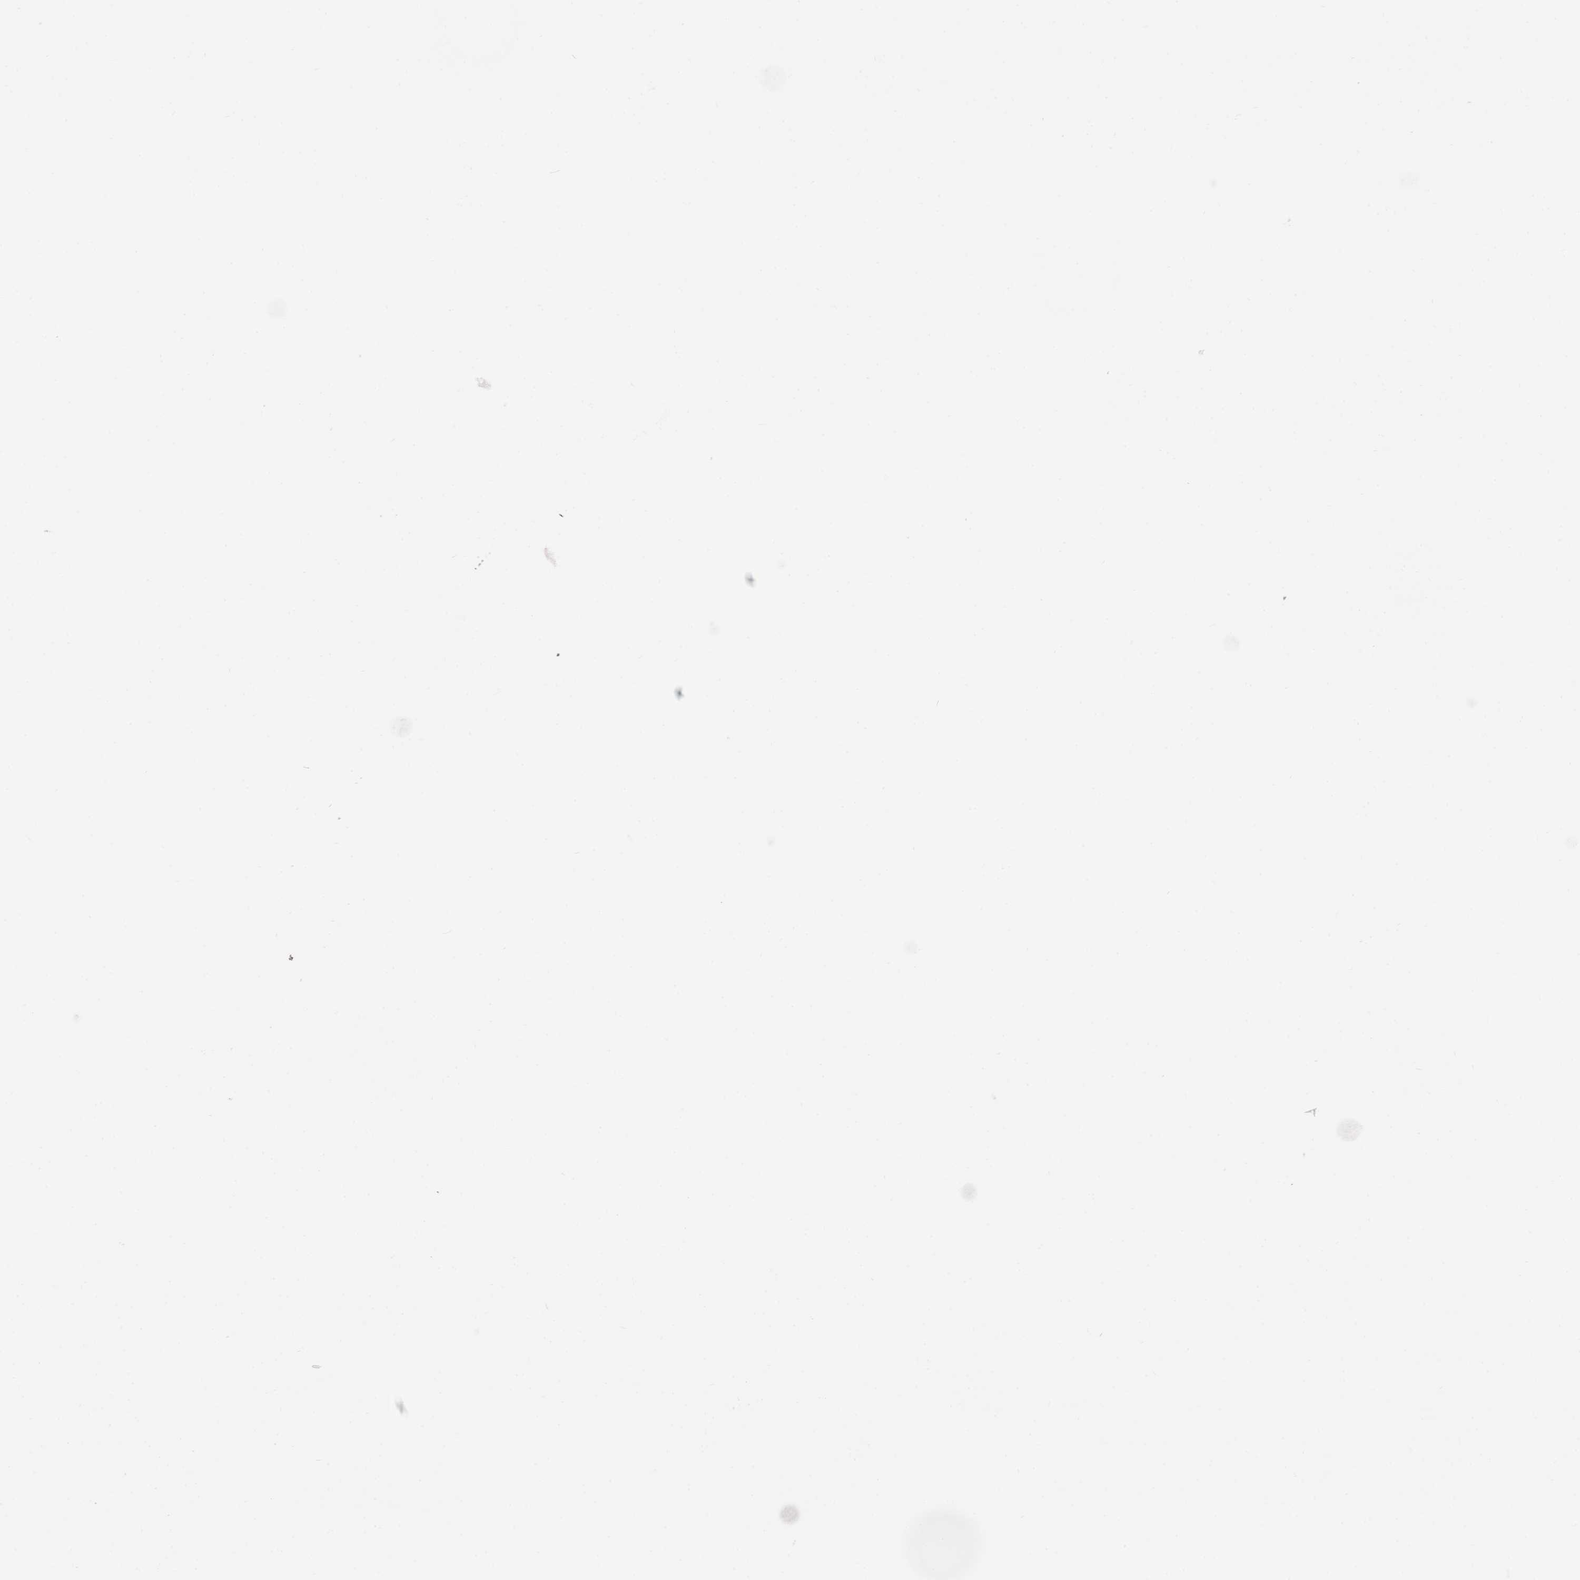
{"staining": {"intensity": "weak", "quantity": ">75%", "location": "cytoplasmic/membranous,nuclear"}, "tissue": "skin", "cell_type": "Epidermal cells", "image_type": "normal", "snomed": [{"axis": "morphology", "description": "Normal tissue, NOS"}, {"axis": "topography", "description": "Anal"}], "caption": "Immunohistochemical staining of normal human skin displays low levels of weak cytoplasmic/membranous,nuclear positivity in approximately >75% of epidermal cells.", "gene": "NUP37", "patient": {"sex": "male", "age": 53}}